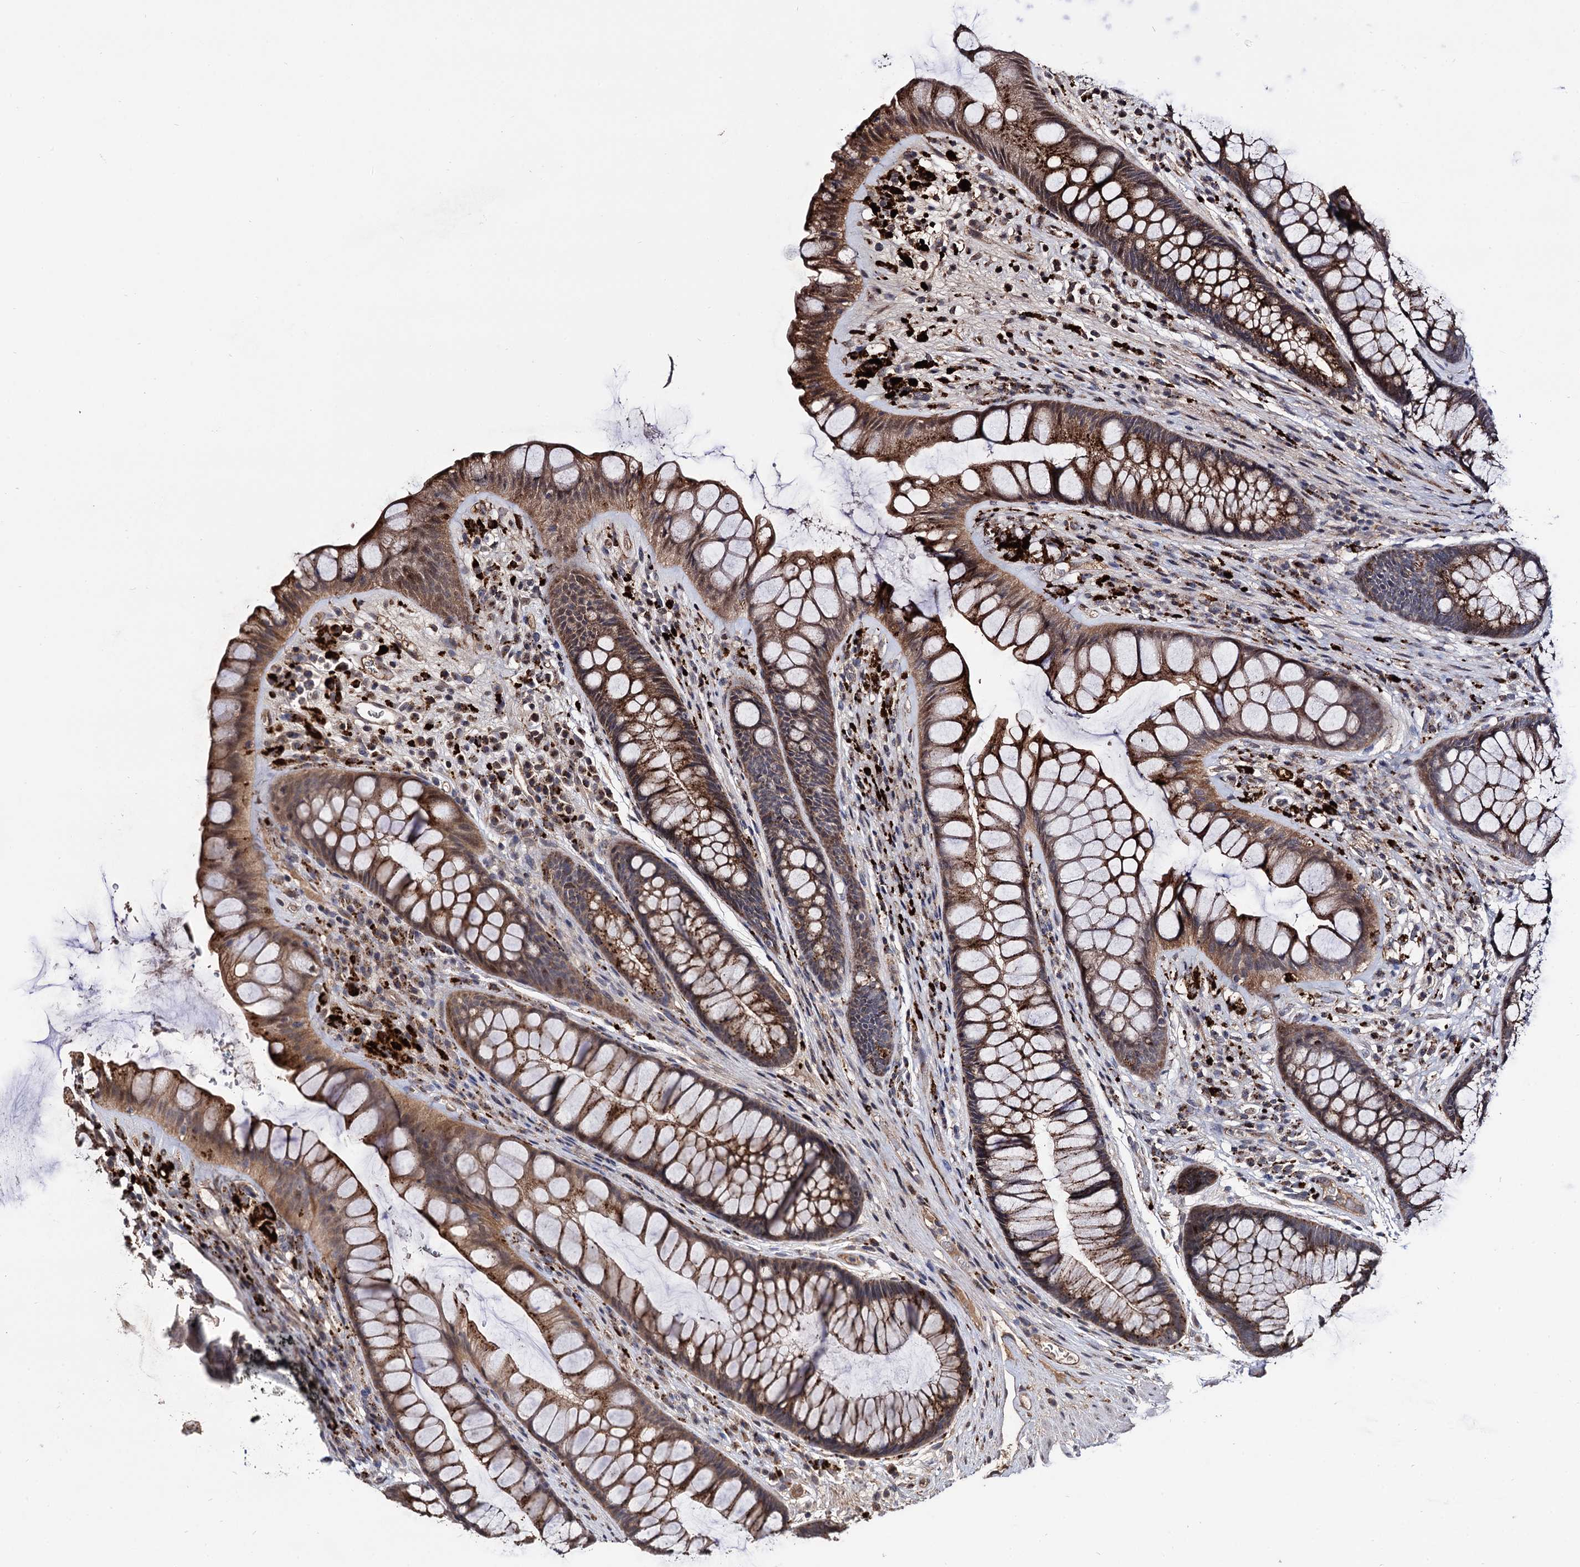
{"staining": {"intensity": "strong", "quantity": ">75%", "location": "cytoplasmic/membranous"}, "tissue": "rectum", "cell_type": "Glandular cells", "image_type": "normal", "snomed": [{"axis": "morphology", "description": "Normal tissue, NOS"}, {"axis": "topography", "description": "Rectum"}], "caption": "Immunohistochemistry staining of normal rectum, which displays high levels of strong cytoplasmic/membranous positivity in about >75% of glandular cells indicating strong cytoplasmic/membranous protein expression. The staining was performed using DAB (brown) for protein detection and nuclei were counterstained in hematoxylin (blue).", "gene": "MICAL2", "patient": {"sex": "male", "age": 74}}